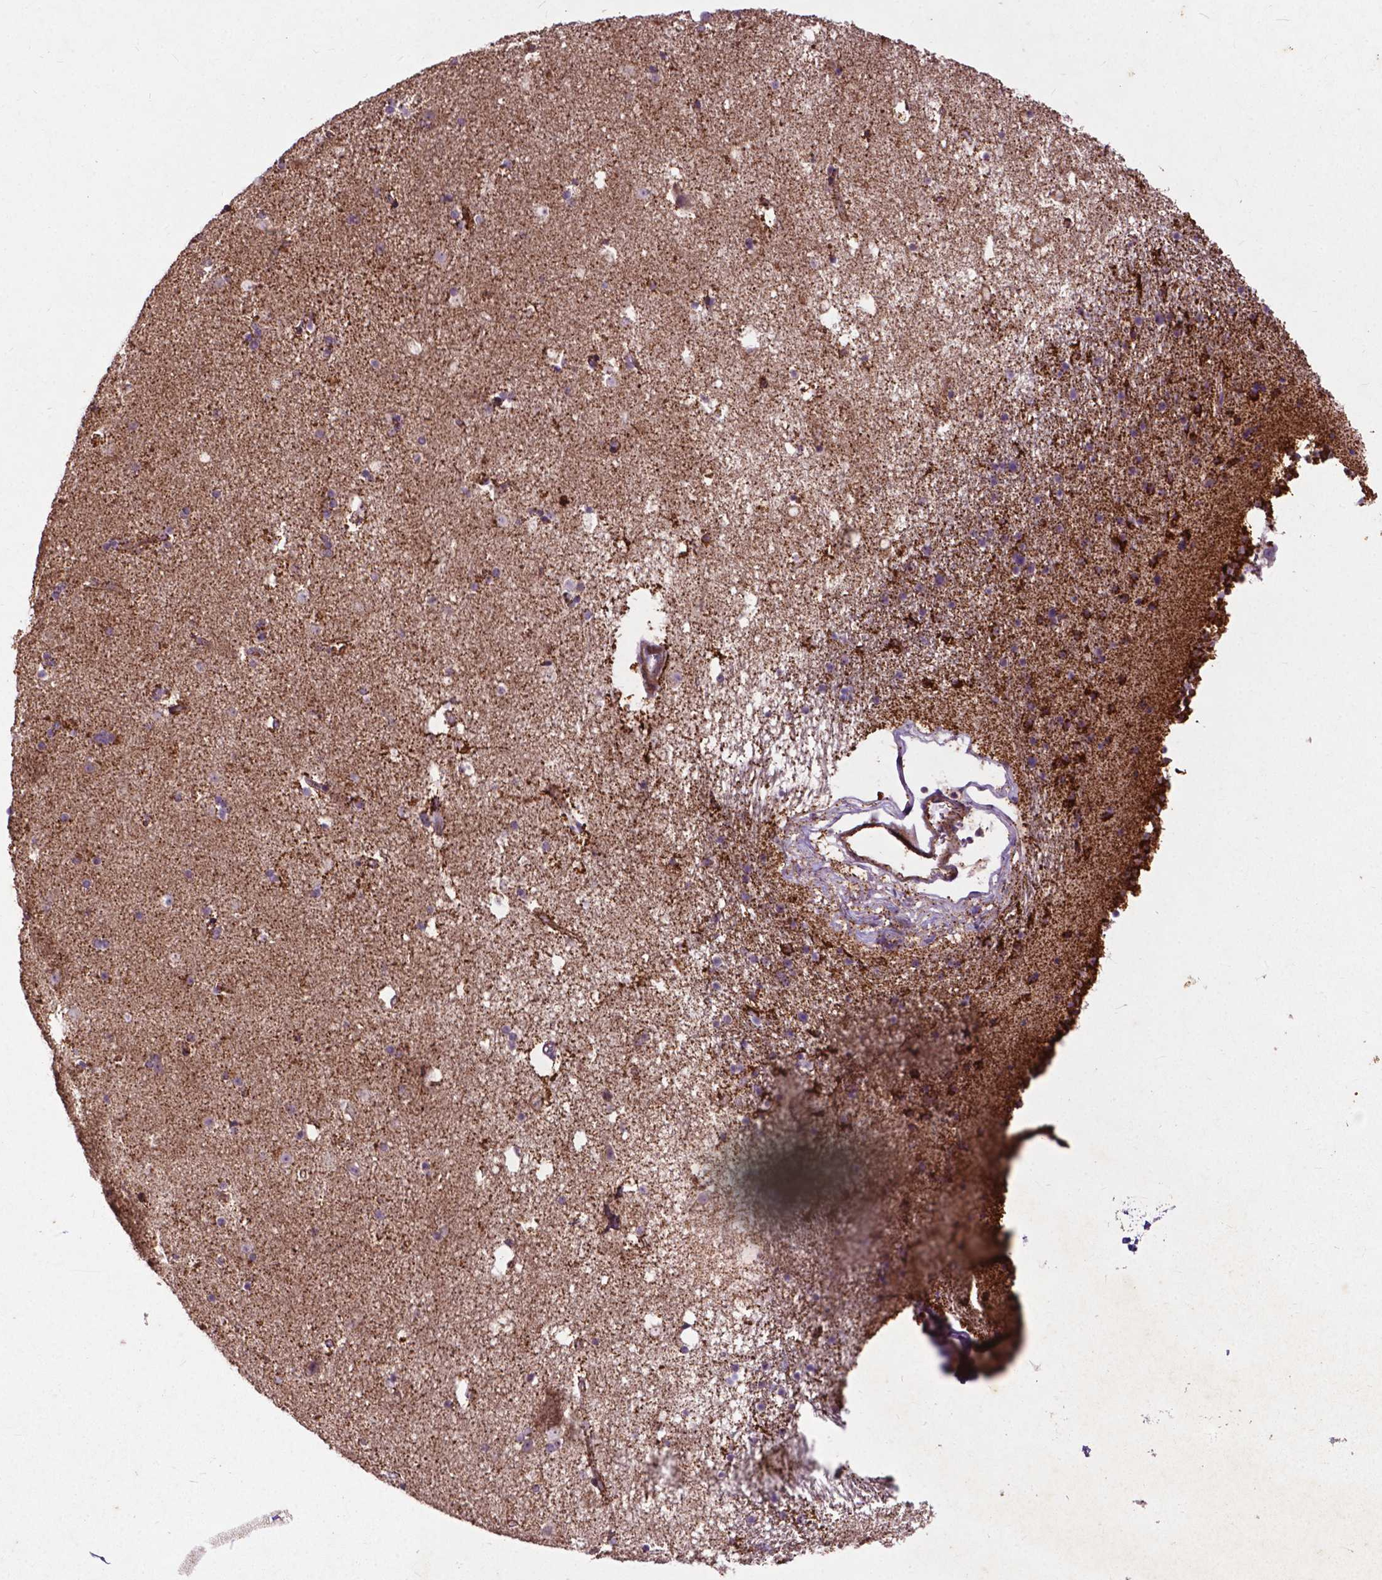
{"staining": {"intensity": "strong", "quantity": "<25%", "location": "cytoplasmic/membranous"}, "tissue": "caudate", "cell_type": "Glial cells", "image_type": "normal", "snomed": [{"axis": "morphology", "description": "Normal tissue, NOS"}, {"axis": "topography", "description": "Lateral ventricle wall"}], "caption": "DAB (3,3'-diaminobenzidine) immunohistochemical staining of benign caudate shows strong cytoplasmic/membranous protein expression in about <25% of glial cells.", "gene": "THEGL", "patient": {"sex": "female", "age": 71}}